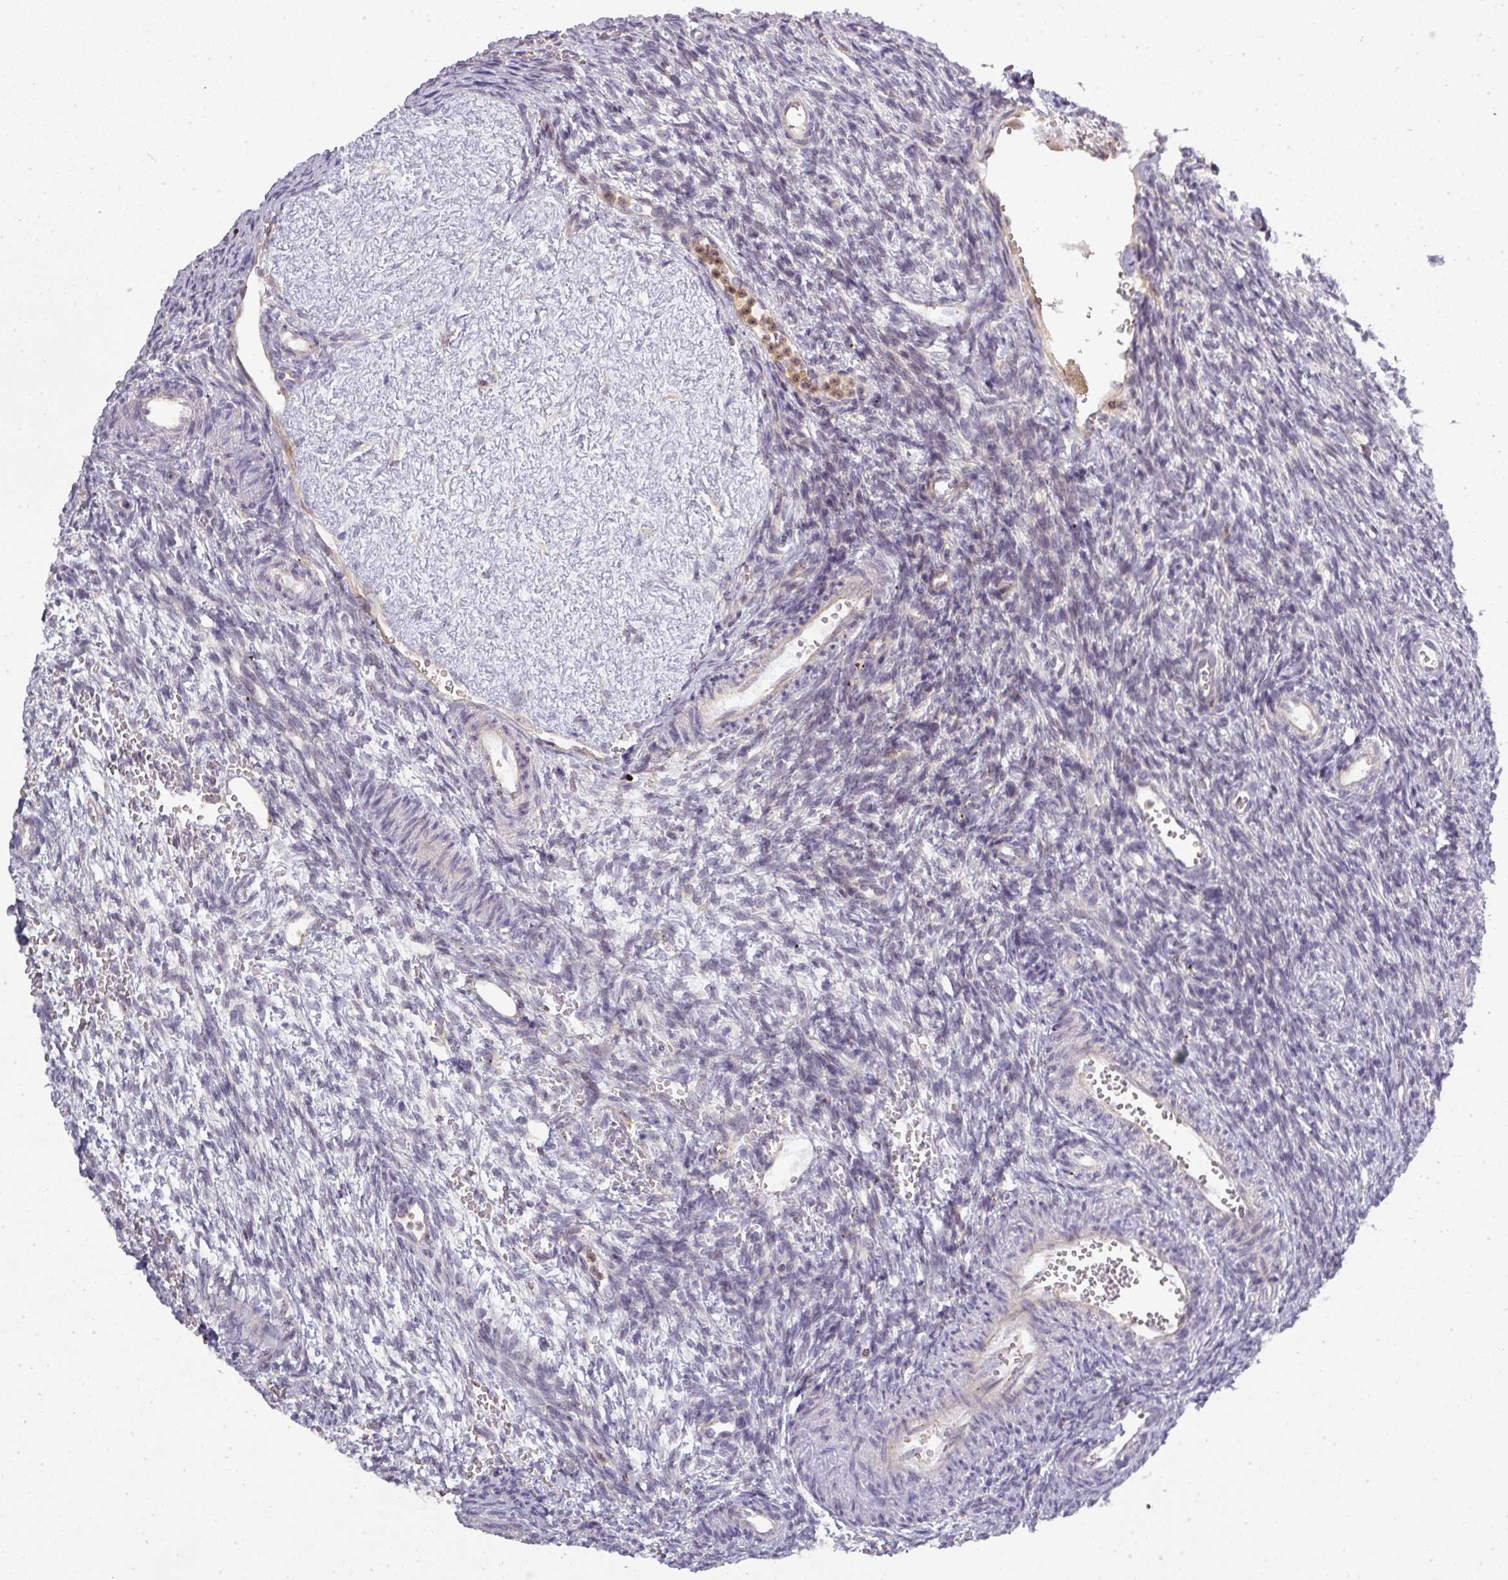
{"staining": {"intensity": "negative", "quantity": "none", "location": "none"}, "tissue": "ovary", "cell_type": "Ovarian stroma cells", "image_type": "normal", "snomed": [{"axis": "morphology", "description": "Normal tissue, NOS"}, {"axis": "topography", "description": "Ovary"}], "caption": "IHC photomicrograph of benign ovary: human ovary stained with DAB (3,3'-diaminobenzidine) displays no significant protein positivity in ovarian stroma cells.", "gene": "NIN", "patient": {"sex": "female", "age": 39}}